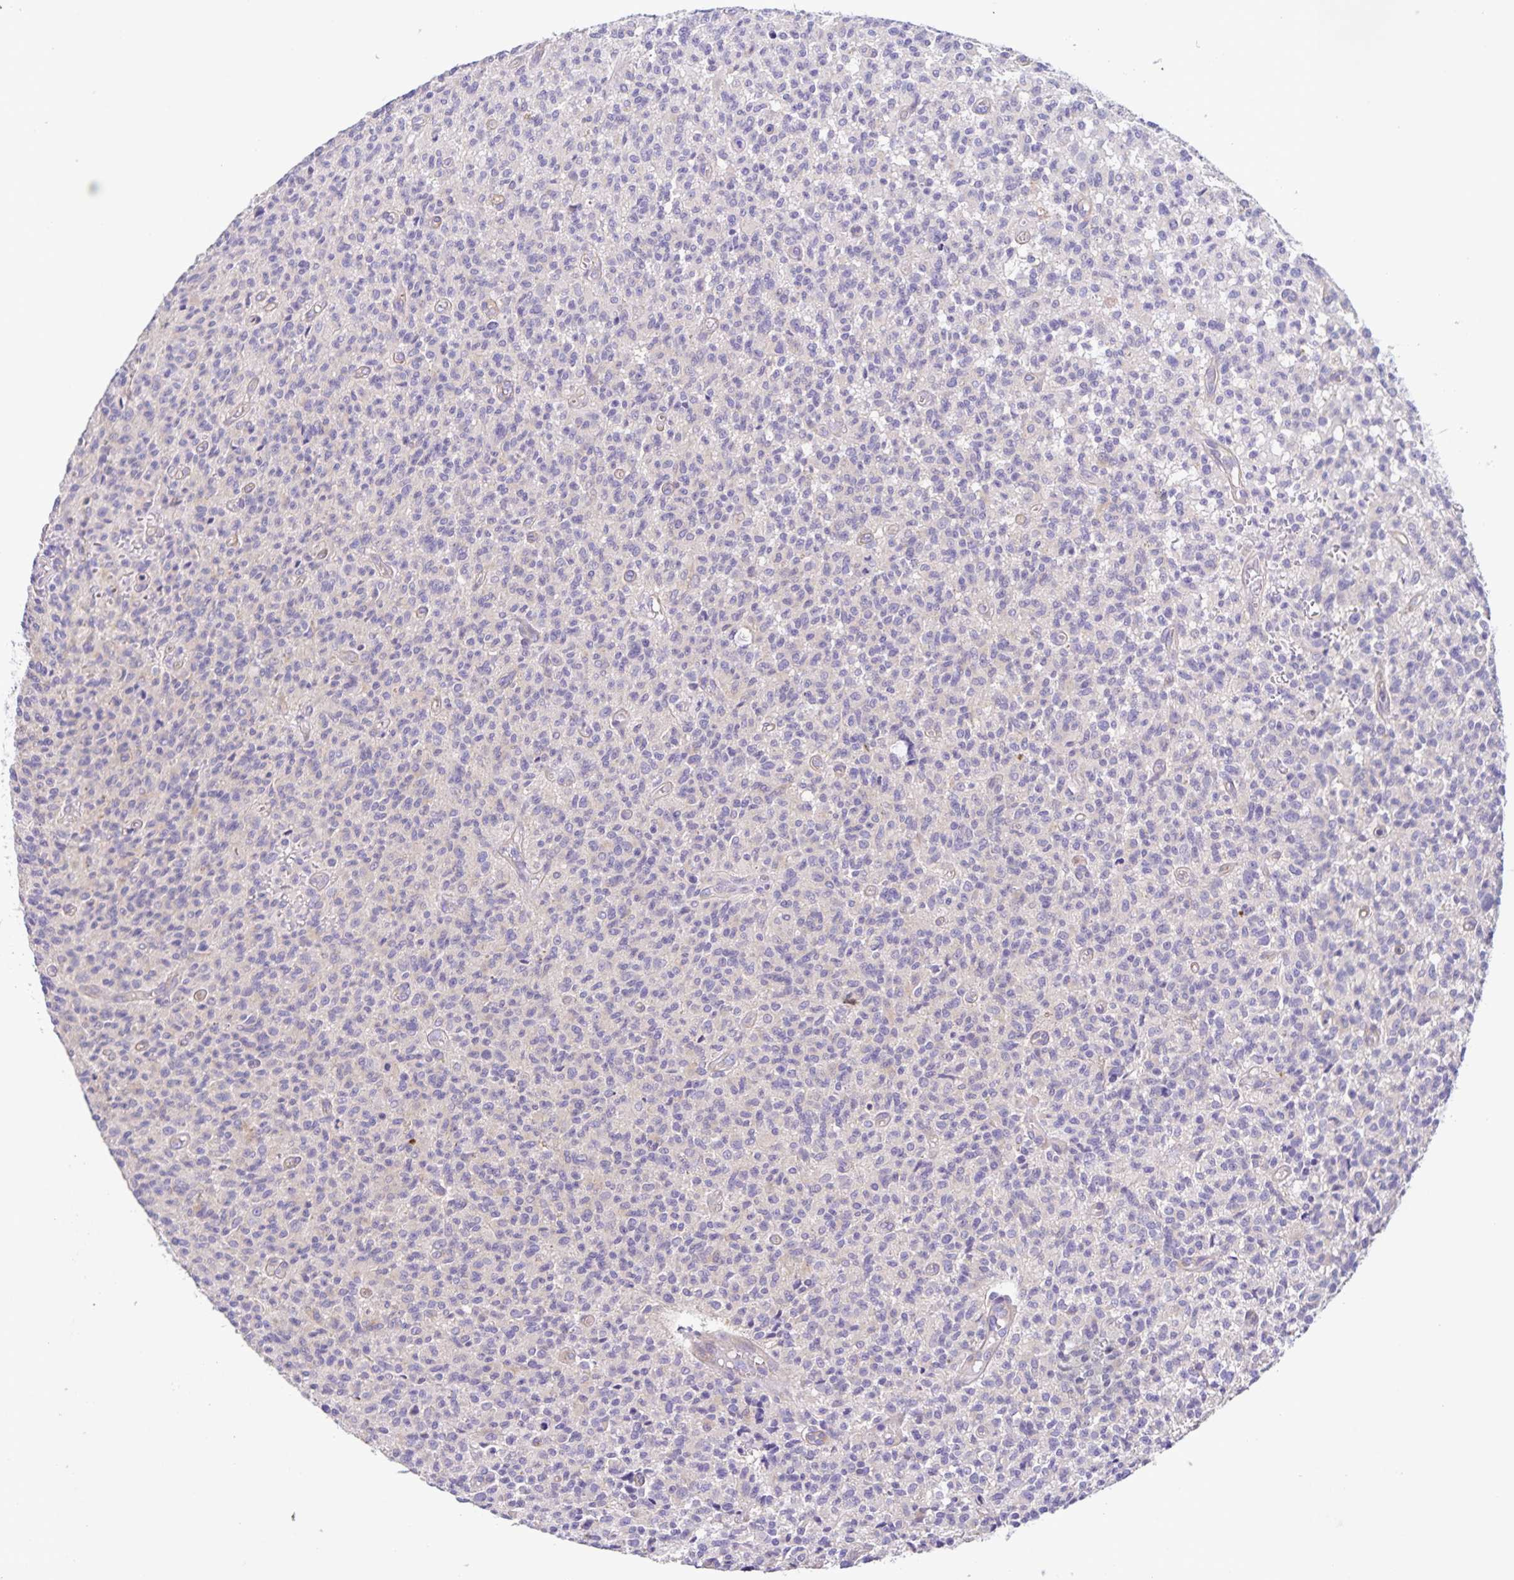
{"staining": {"intensity": "negative", "quantity": "none", "location": "none"}, "tissue": "glioma", "cell_type": "Tumor cells", "image_type": "cancer", "snomed": [{"axis": "morphology", "description": "Glioma, malignant, Low grade"}, {"axis": "topography", "description": "Brain"}], "caption": "The micrograph shows no staining of tumor cells in malignant glioma (low-grade).", "gene": "BOLL", "patient": {"sex": "male", "age": 64}}